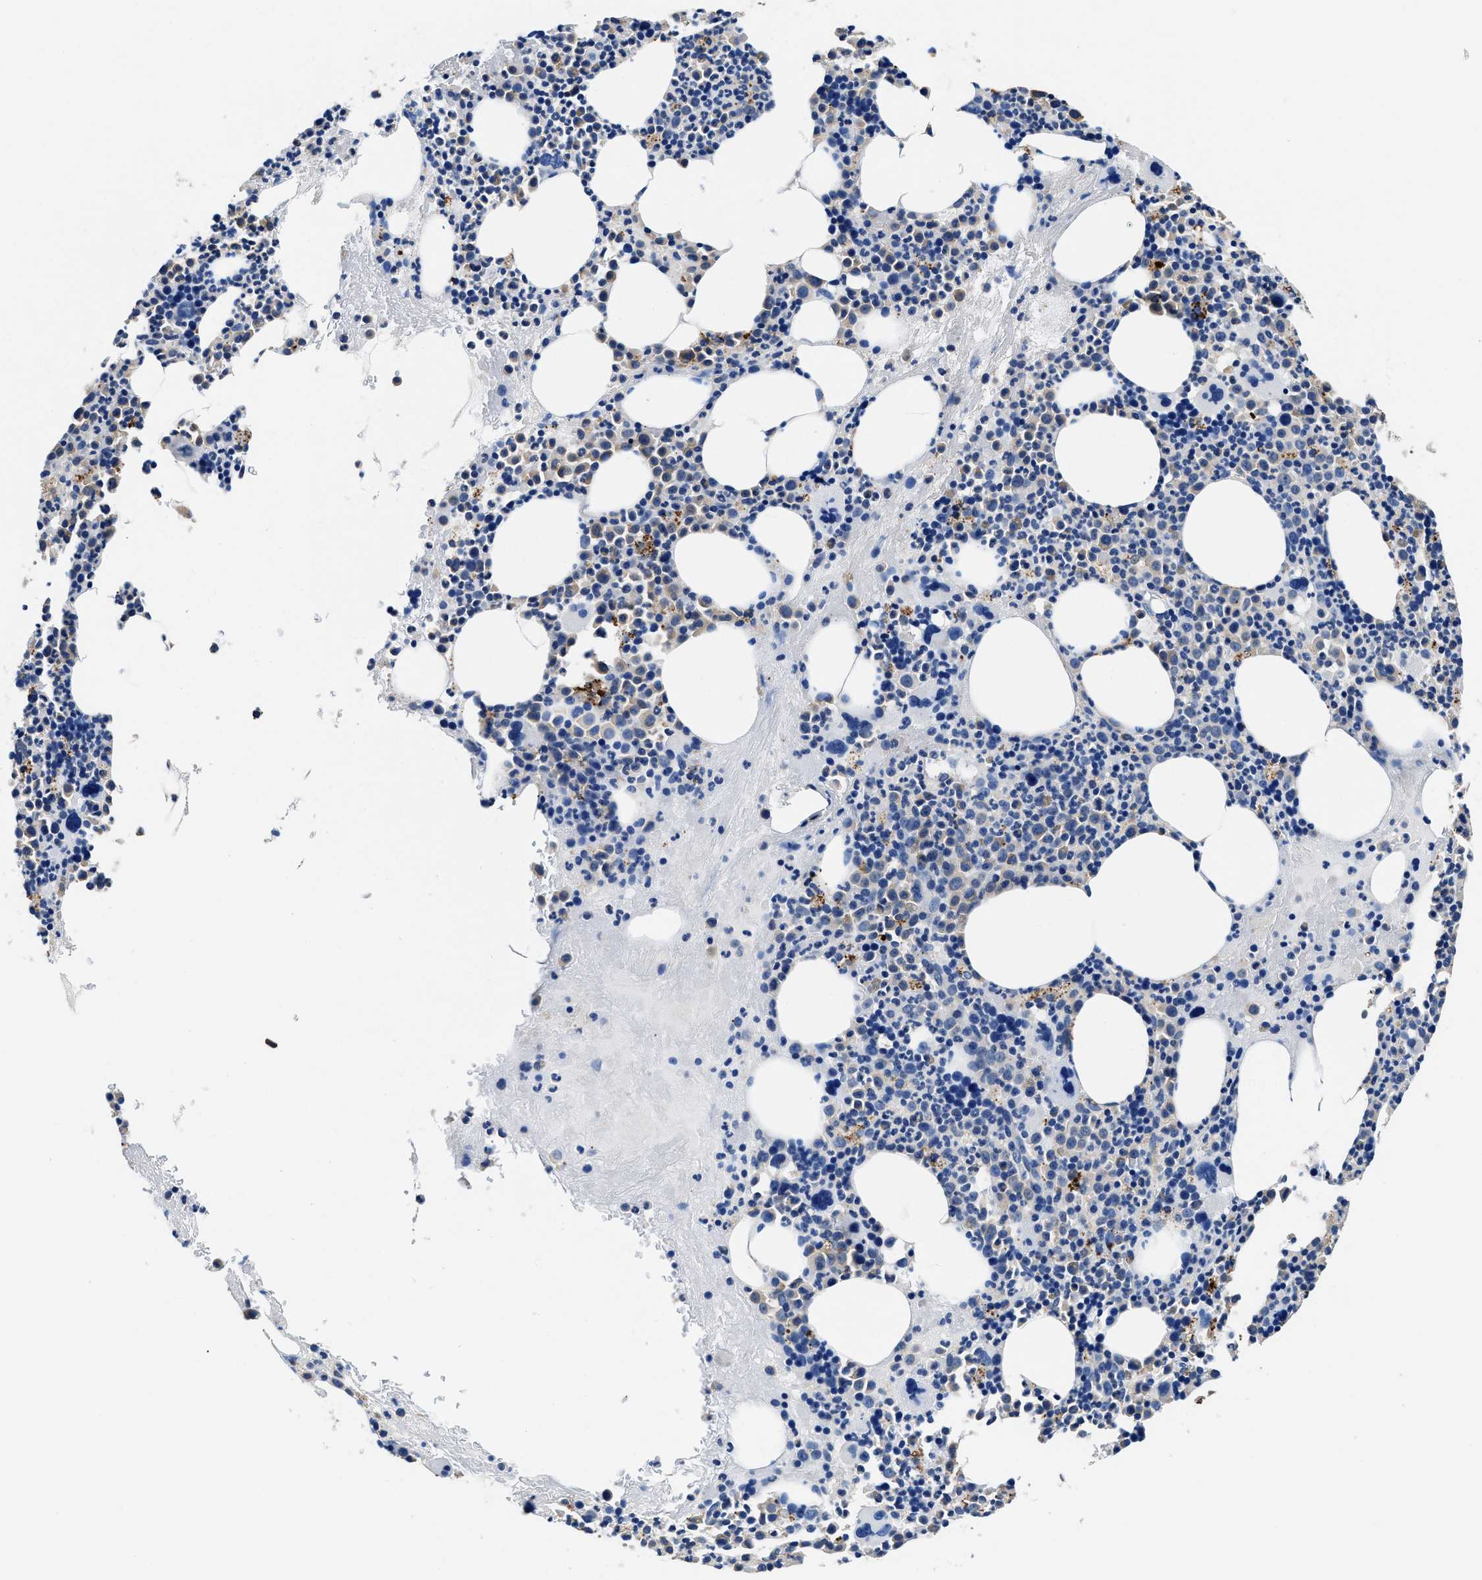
{"staining": {"intensity": "weak", "quantity": "<25%", "location": "cytoplasmic/membranous"}, "tissue": "bone marrow", "cell_type": "Hematopoietic cells", "image_type": "normal", "snomed": [{"axis": "morphology", "description": "Normal tissue, NOS"}, {"axis": "morphology", "description": "Inflammation, NOS"}, {"axis": "topography", "description": "Bone marrow"}], "caption": "Histopathology image shows no protein expression in hematopoietic cells of unremarkable bone marrow. Brightfield microscopy of immunohistochemistry stained with DAB (3,3'-diaminobenzidine) (brown) and hematoxylin (blue), captured at high magnification.", "gene": "NEU1", "patient": {"sex": "male", "age": 73}}